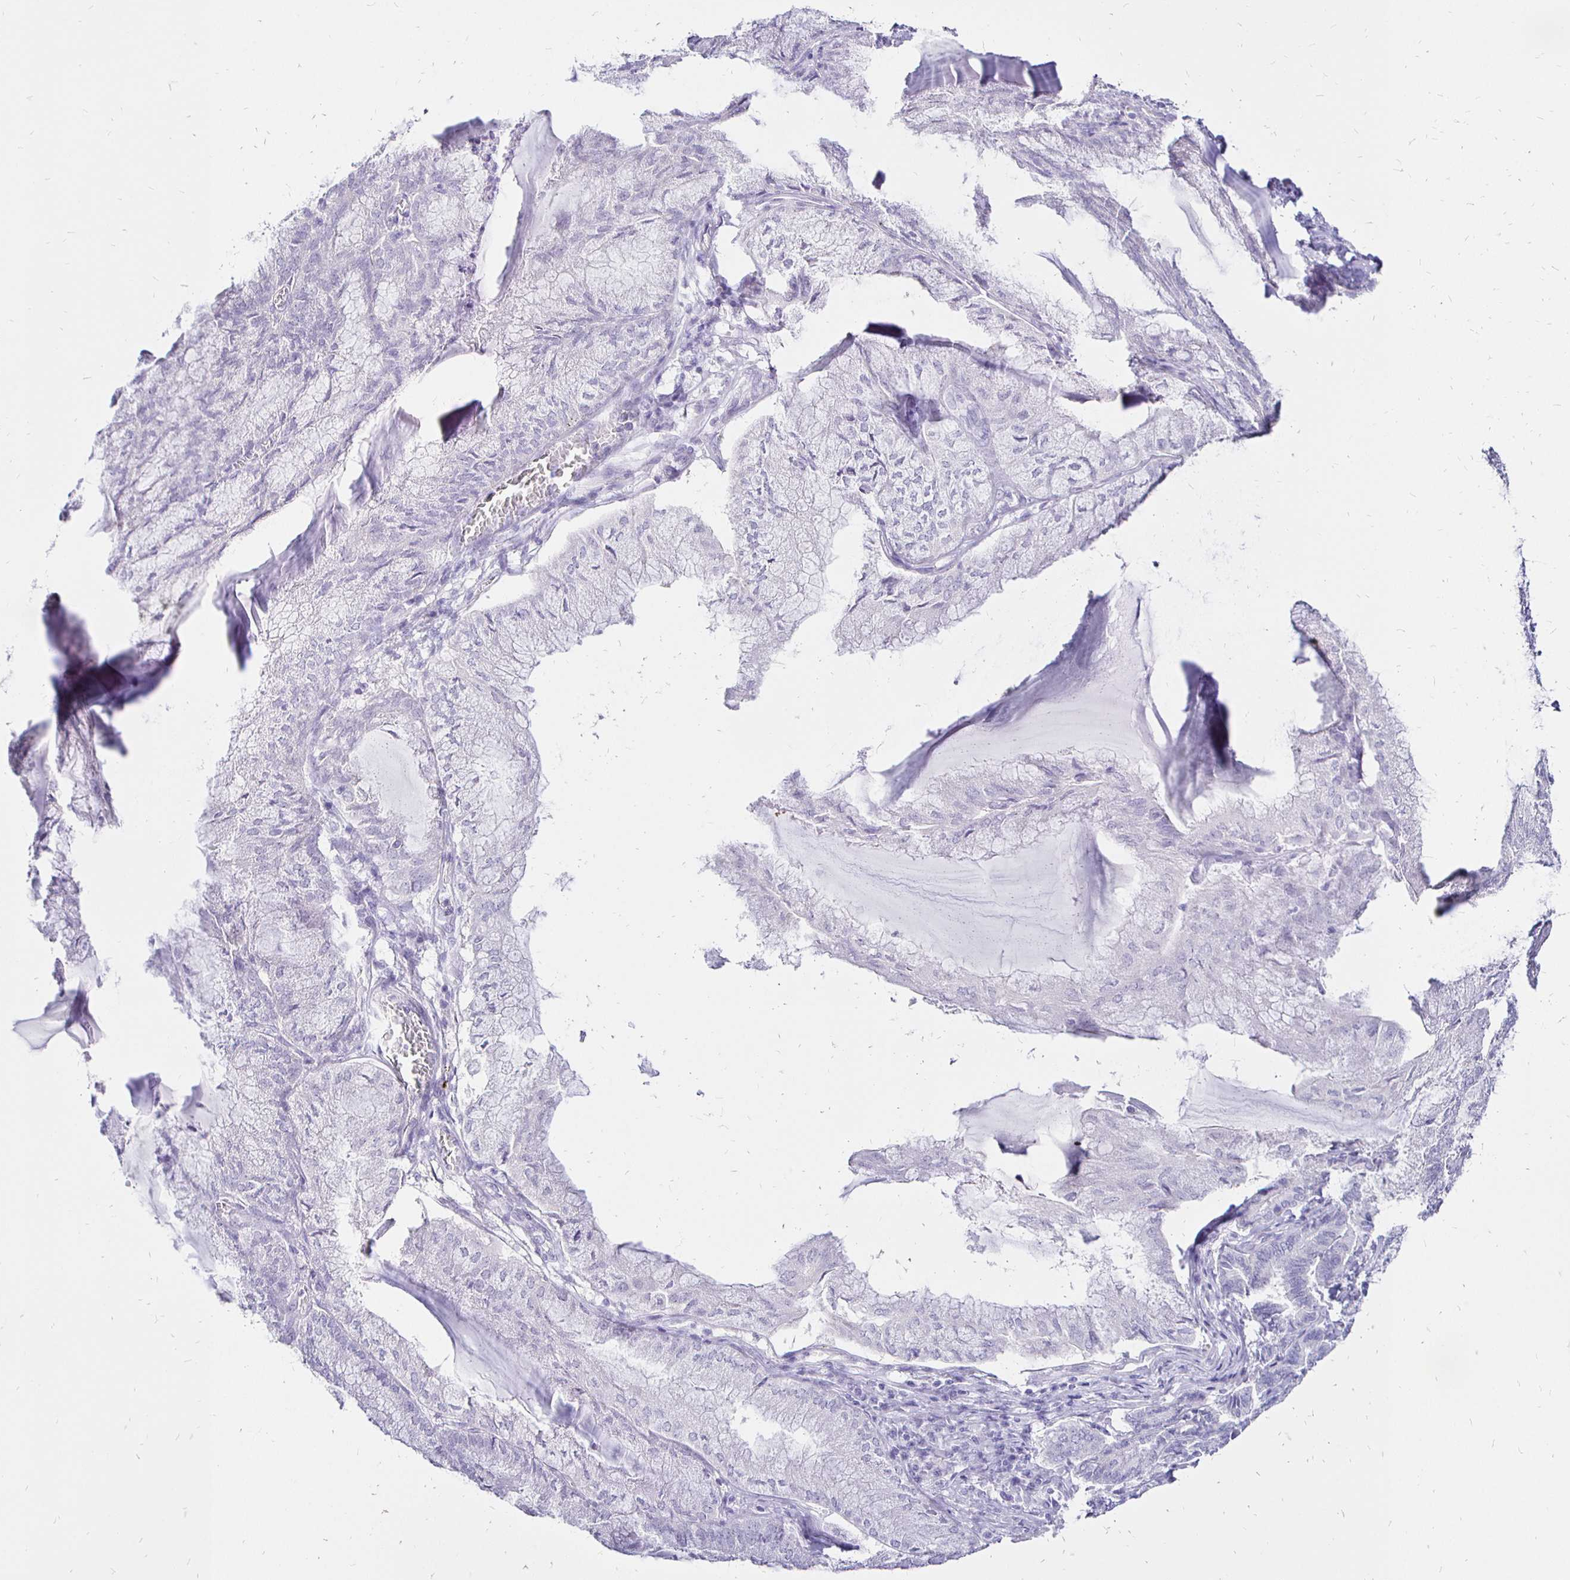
{"staining": {"intensity": "negative", "quantity": "none", "location": "none"}, "tissue": "endometrial cancer", "cell_type": "Tumor cells", "image_type": "cancer", "snomed": [{"axis": "morphology", "description": "Carcinoma, NOS"}, {"axis": "topography", "description": "Endometrium"}], "caption": "Immunohistochemistry (IHC) micrograph of endometrial cancer stained for a protein (brown), which demonstrates no positivity in tumor cells.", "gene": "IRGC", "patient": {"sex": "female", "age": 62}}